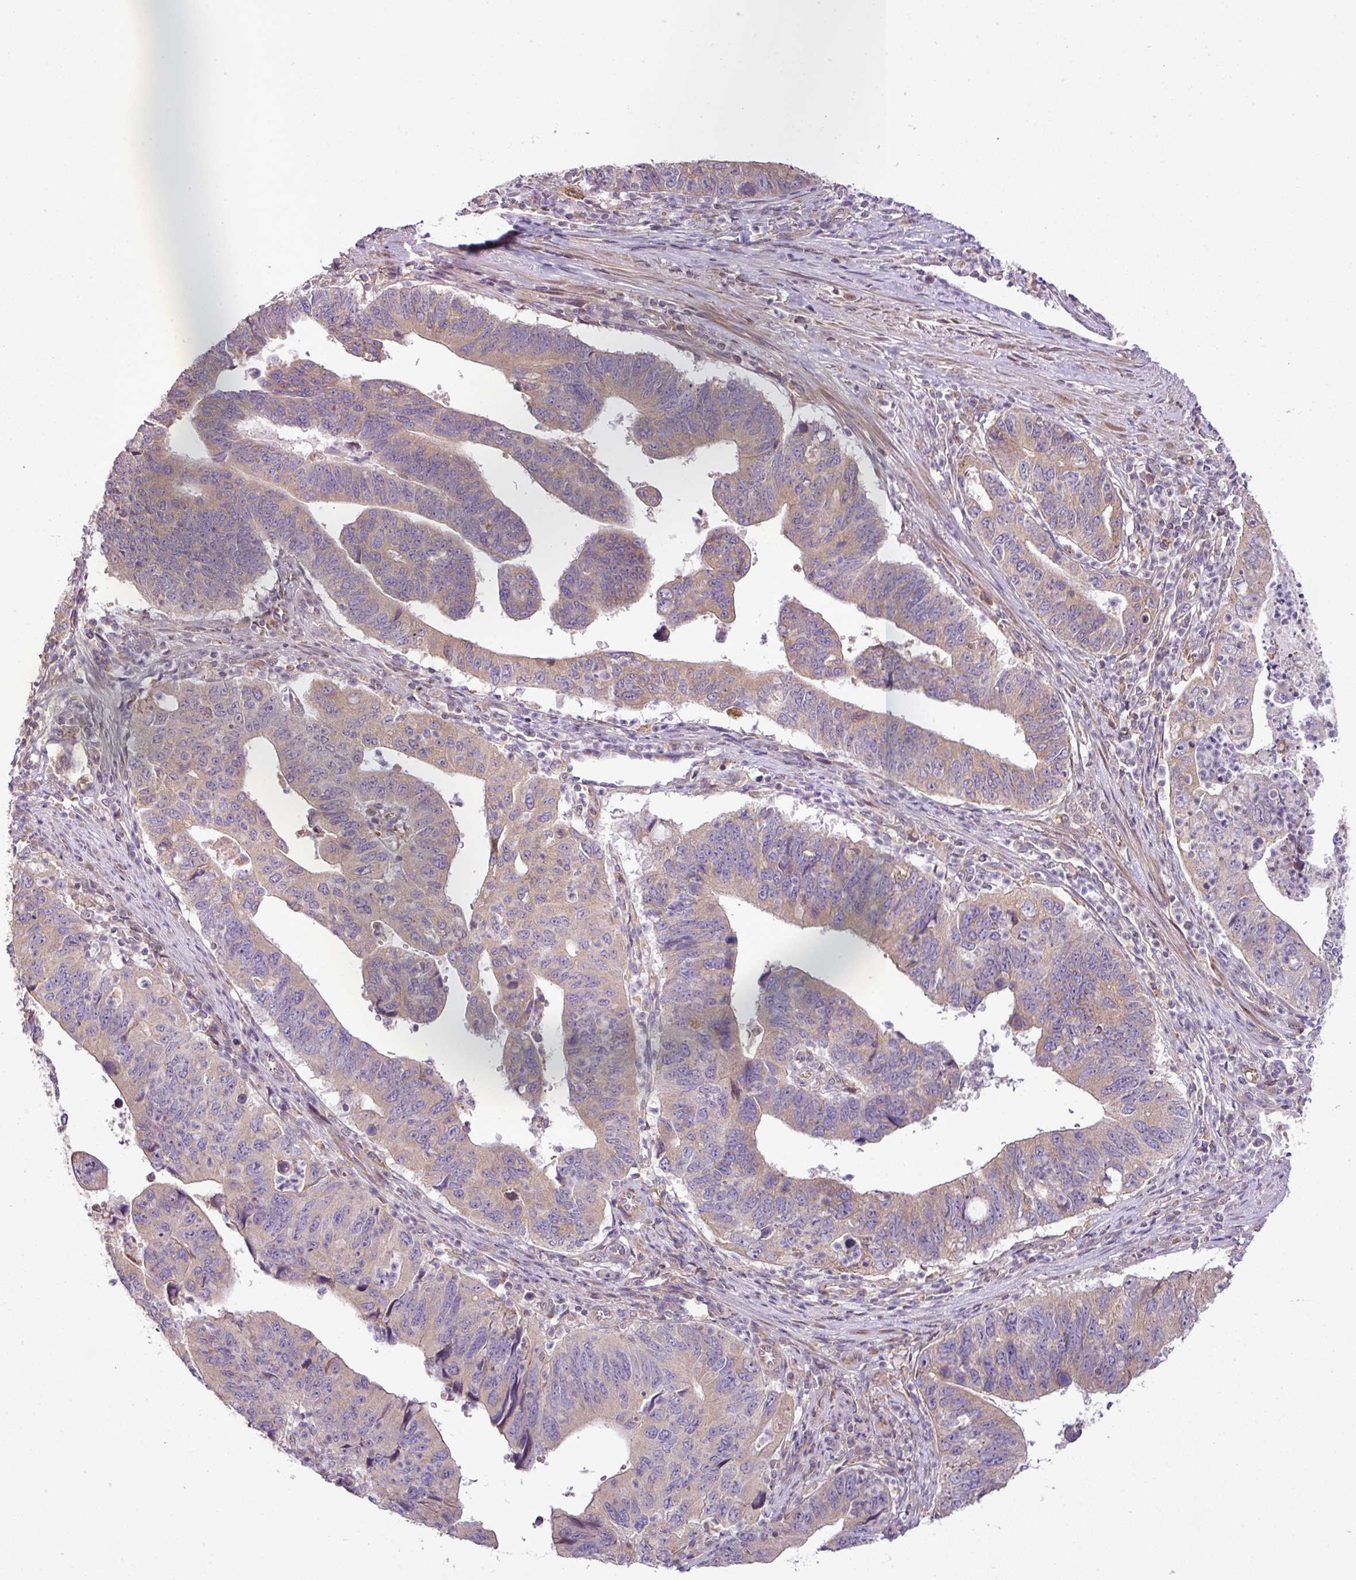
{"staining": {"intensity": "weak", "quantity": "25%-75%", "location": "cytoplasmic/membranous"}, "tissue": "stomach cancer", "cell_type": "Tumor cells", "image_type": "cancer", "snomed": [{"axis": "morphology", "description": "Adenocarcinoma, NOS"}, {"axis": "topography", "description": "Stomach"}], "caption": "Stomach cancer (adenocarcinoma) stained with immunohistochemistry (IHC) exhibits weak cytoplasmic/membranous staining in about 25%-75% of tumor cells.", "gene": "COX18", "patient": {"sex": "male", "age": 59}}